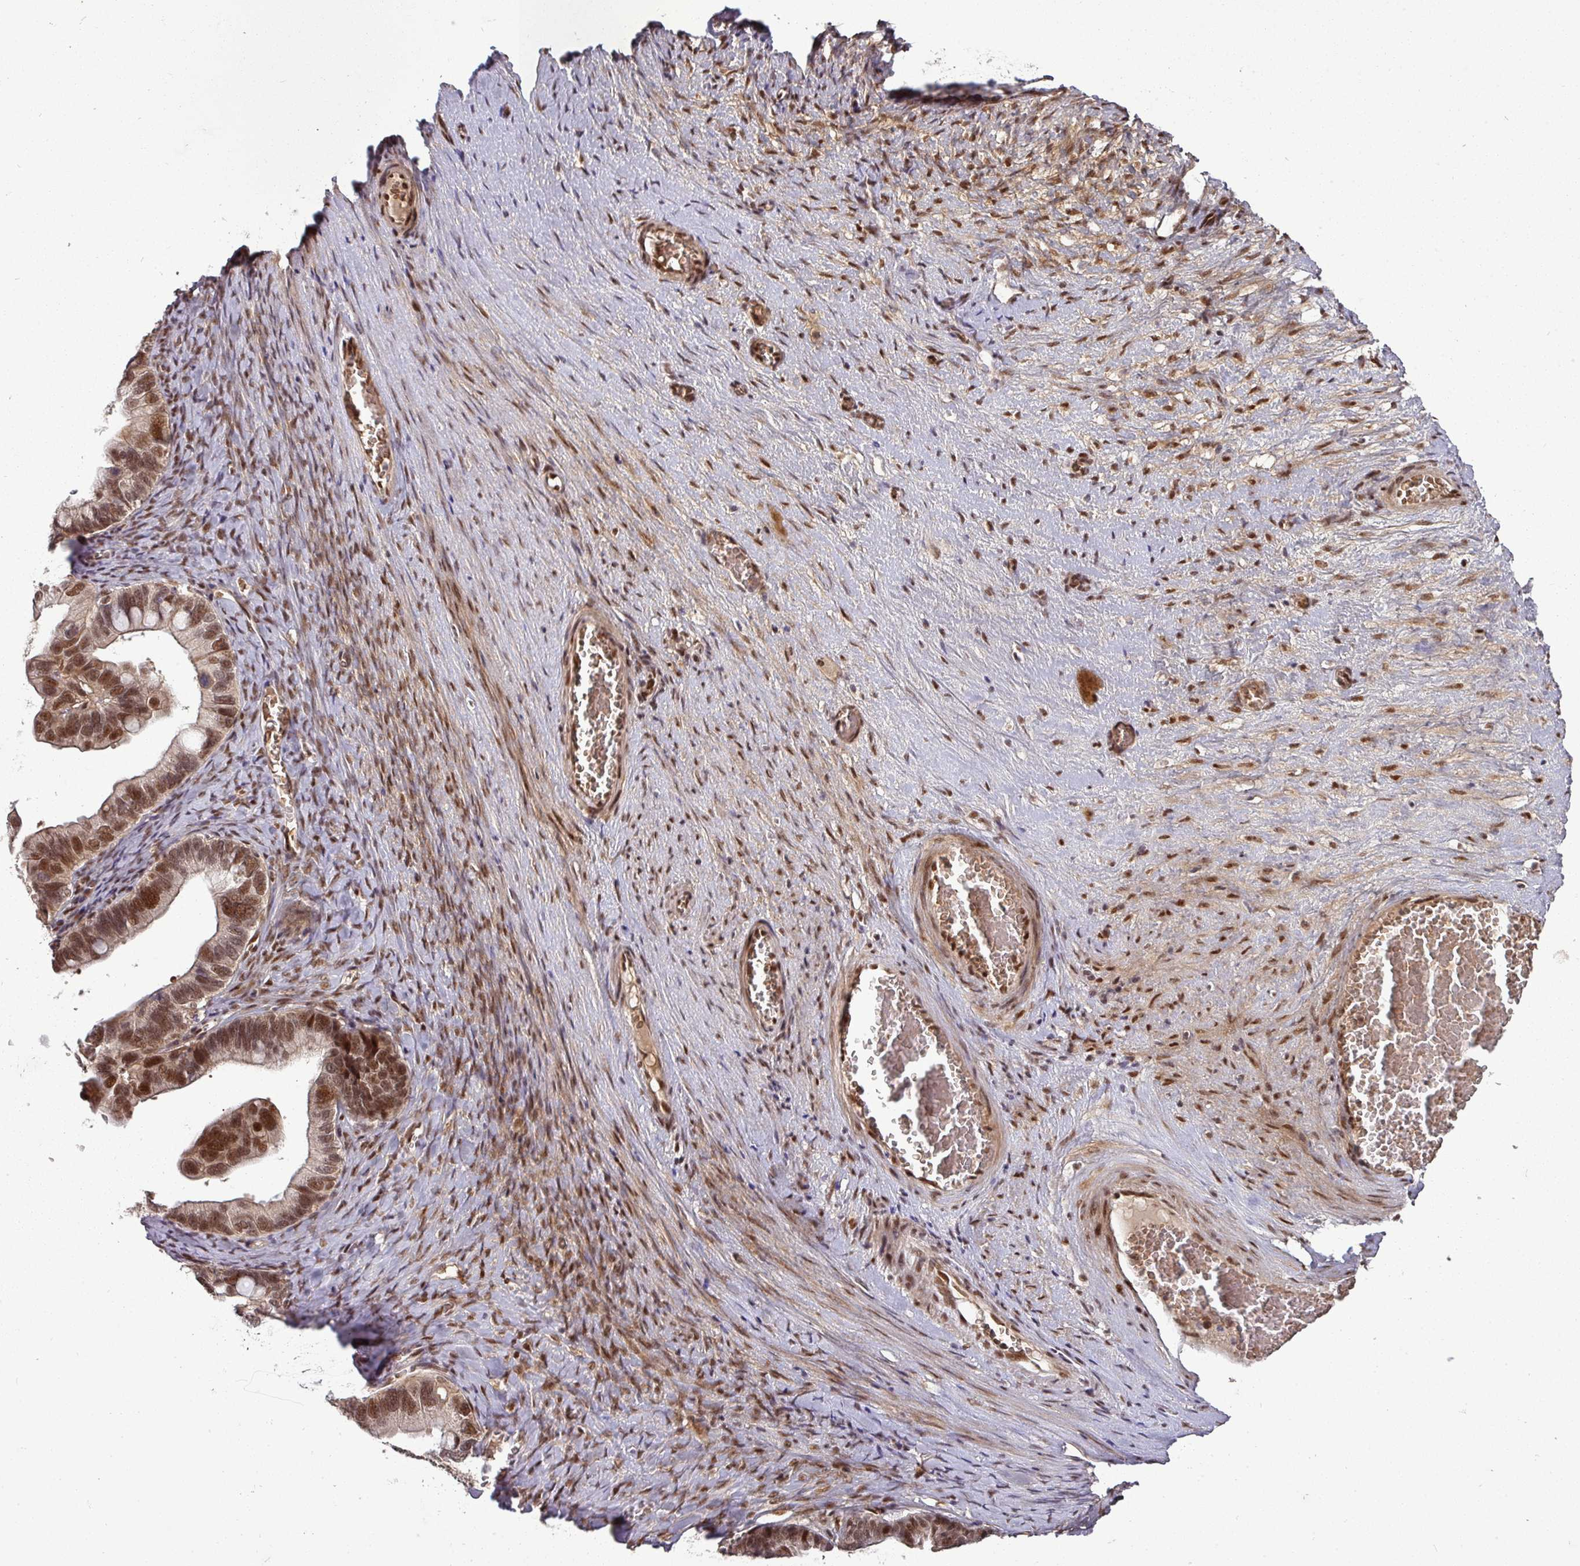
{"staining": {"intensity": "strong", "quantity": ">75%", "location": "nuclear"}, "tissue": "ovarian cancer", "cell_type": "Tumor cells", "image_type": "cancer", "snomed": [{"axis": "morphology", "description": "Cystadenocarcinoma, serous, NOS"}, {"axis": "topography", "description": "Ovary"}], "caption": "Ovarian cancer (serous cystadenocarcinoma) was stained to show a protein in brown. There is high levels of strong nuclear staining in approximately >75% of tumor cells.", "gene": "CIC", "patient": {"sex": "female", "age": 56}}